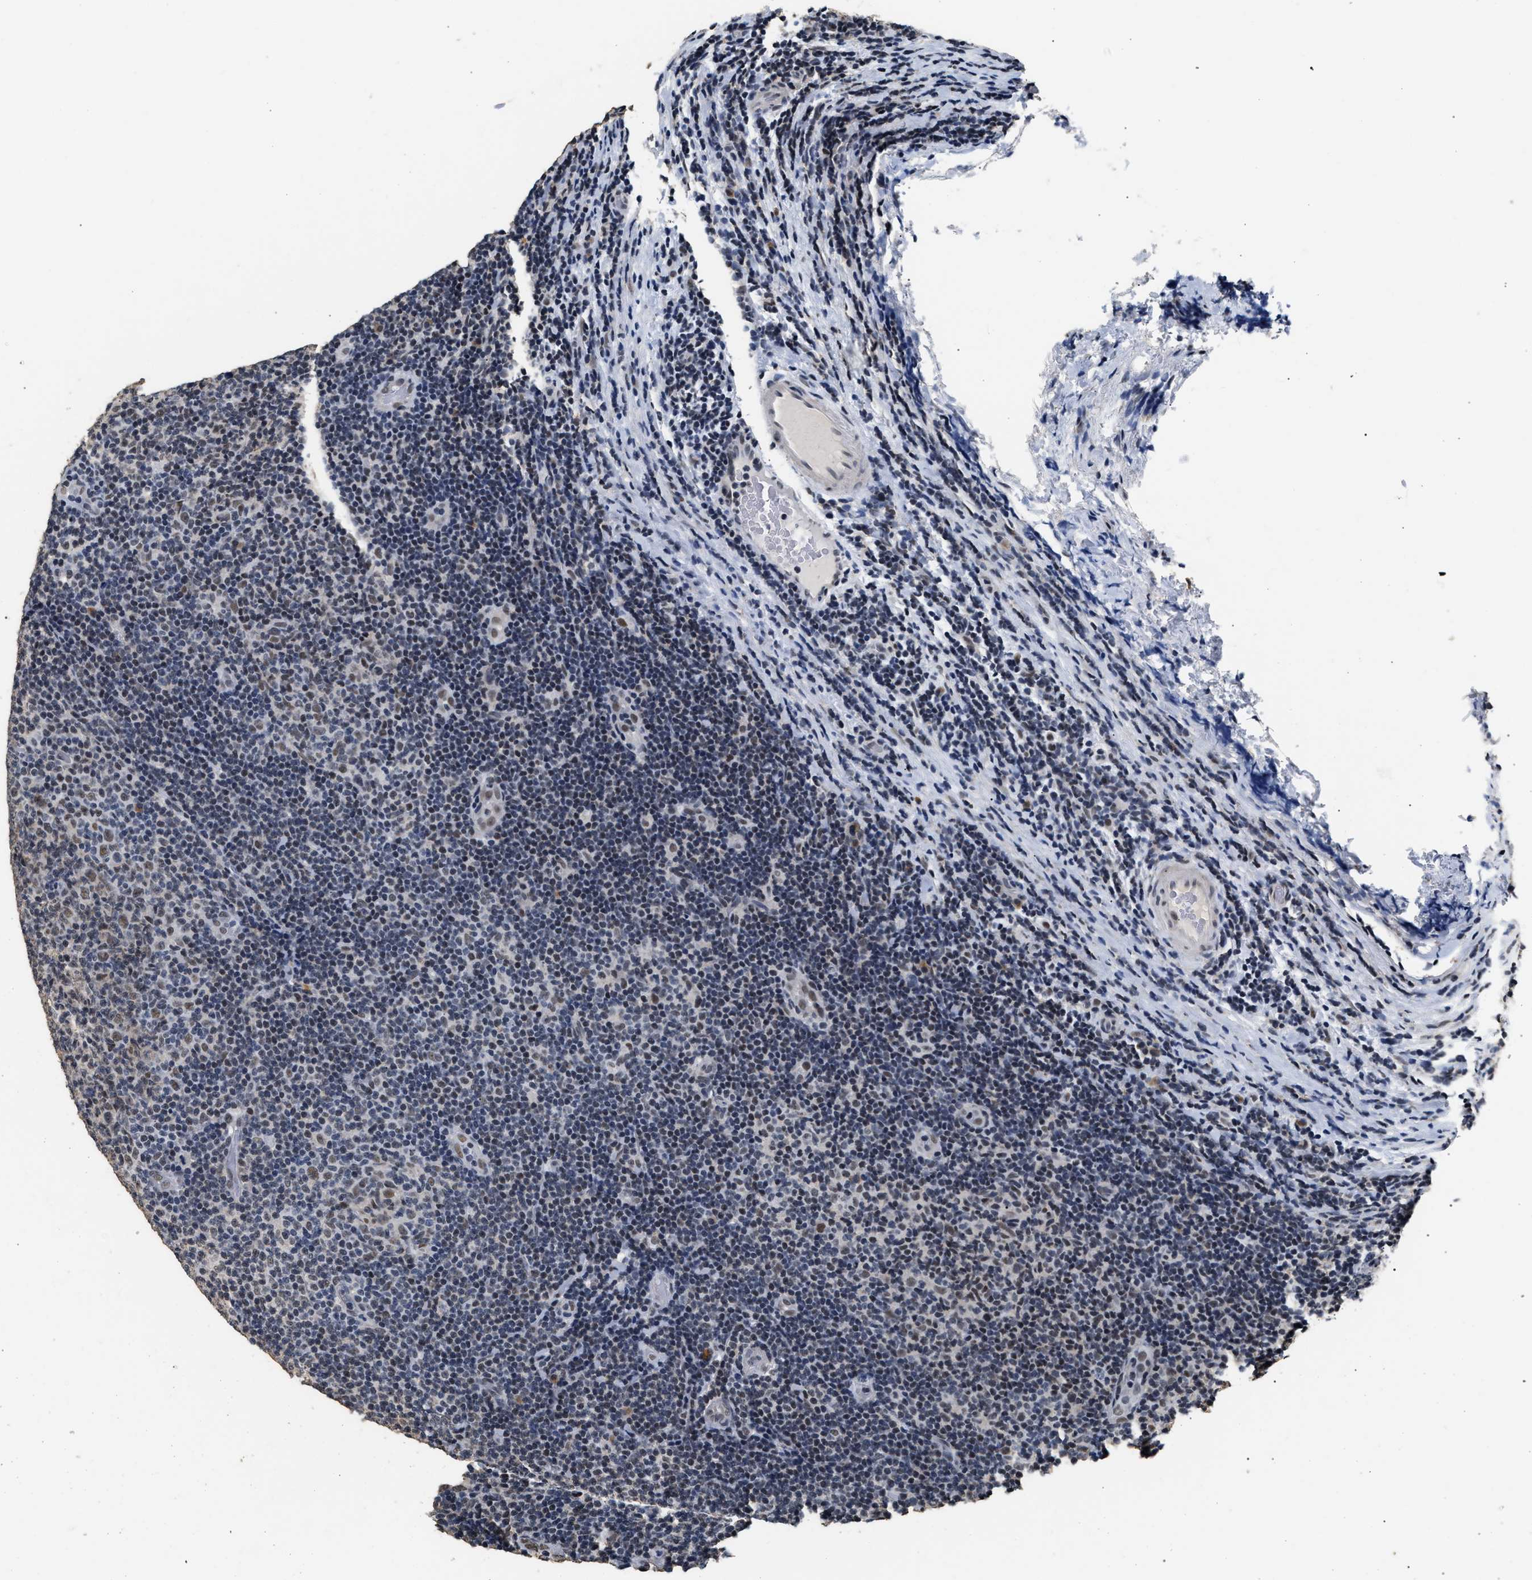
{"staining": {"intensity": "weak", "quantity": "<25%", "location": "nuclear"}, "tissue": "lymphoma", "cell_type": "Tumor cells", "image_type": "cancer", "snomed": [{"axis": "morphology", "description": "Malignant lymphoma, non-Hodgkin's type, Low grade"}, {"axis": "topography", "description": "Lymph node"}], "caption": "A photomicrograph of human lymphoma is negative for staining in tumor cells. The staining is performed using DAB brown chromogen with nuclei counter-stained in using hematoxylin.", "gene": "THOC1", "patient": {"sex": "male", "age": 83}}